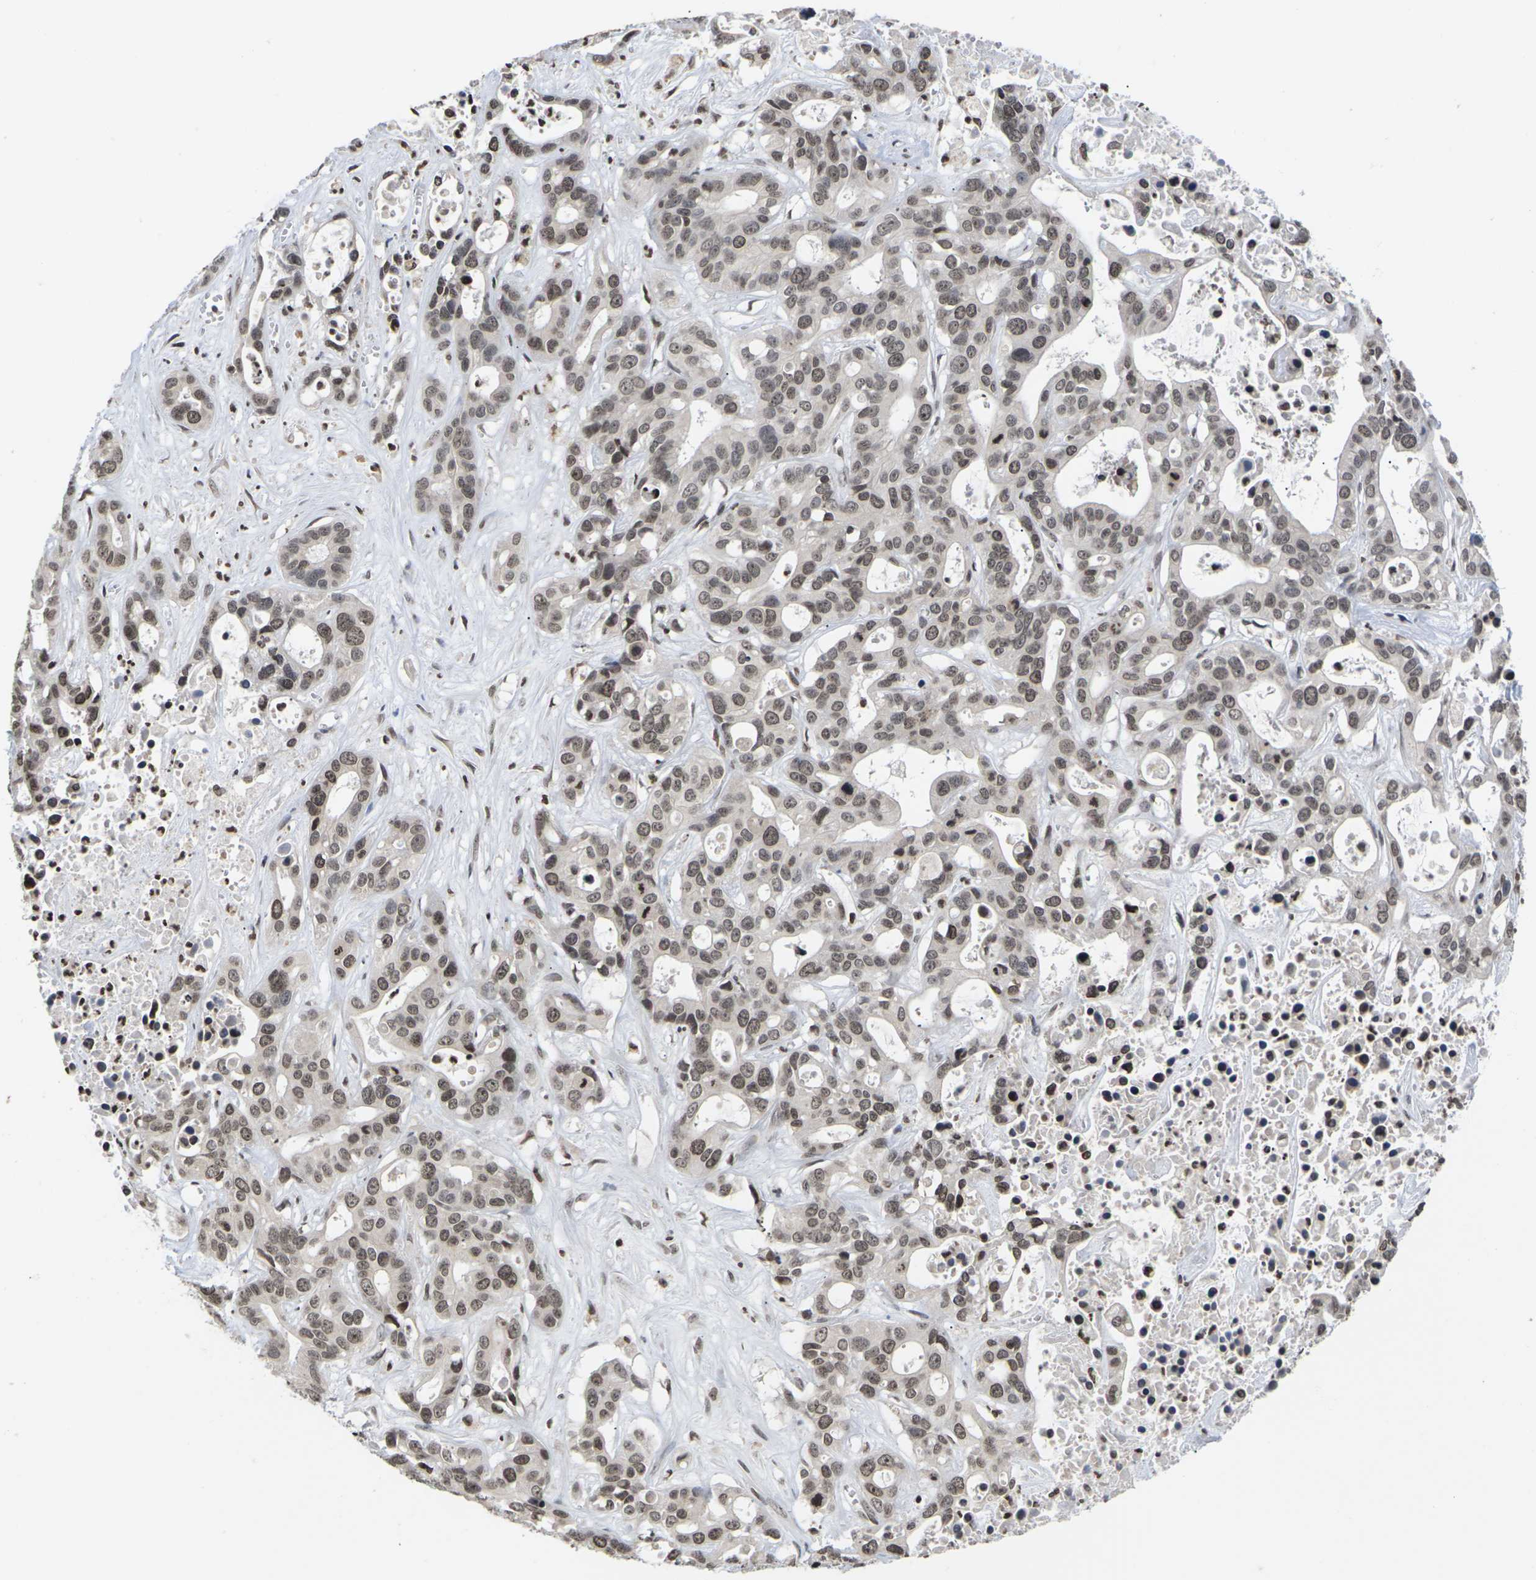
{"staining": {"intensity": "moderate", "quantity": ">75%", "location": "nuclear"}, "tissue": "liver cancer", "cell_type": "Tumor cells", "image_type": "cancer", "snomed": [{"axis": "morphology", "description": "Cholangiocarcinoma"}, {"axis": "topography", "description": "Liver"}], "caption": "IHC photomicrograph of neoplastic tissue: liver cholangiocarcinoma stained using IHC exhibits medium levels of moderate protein expression localized specifically in the nuclear of tumor cells, appearing as a nuclear brown color.", "gene": "ETV5", "patient": {"sex": "female", "age": 65}}